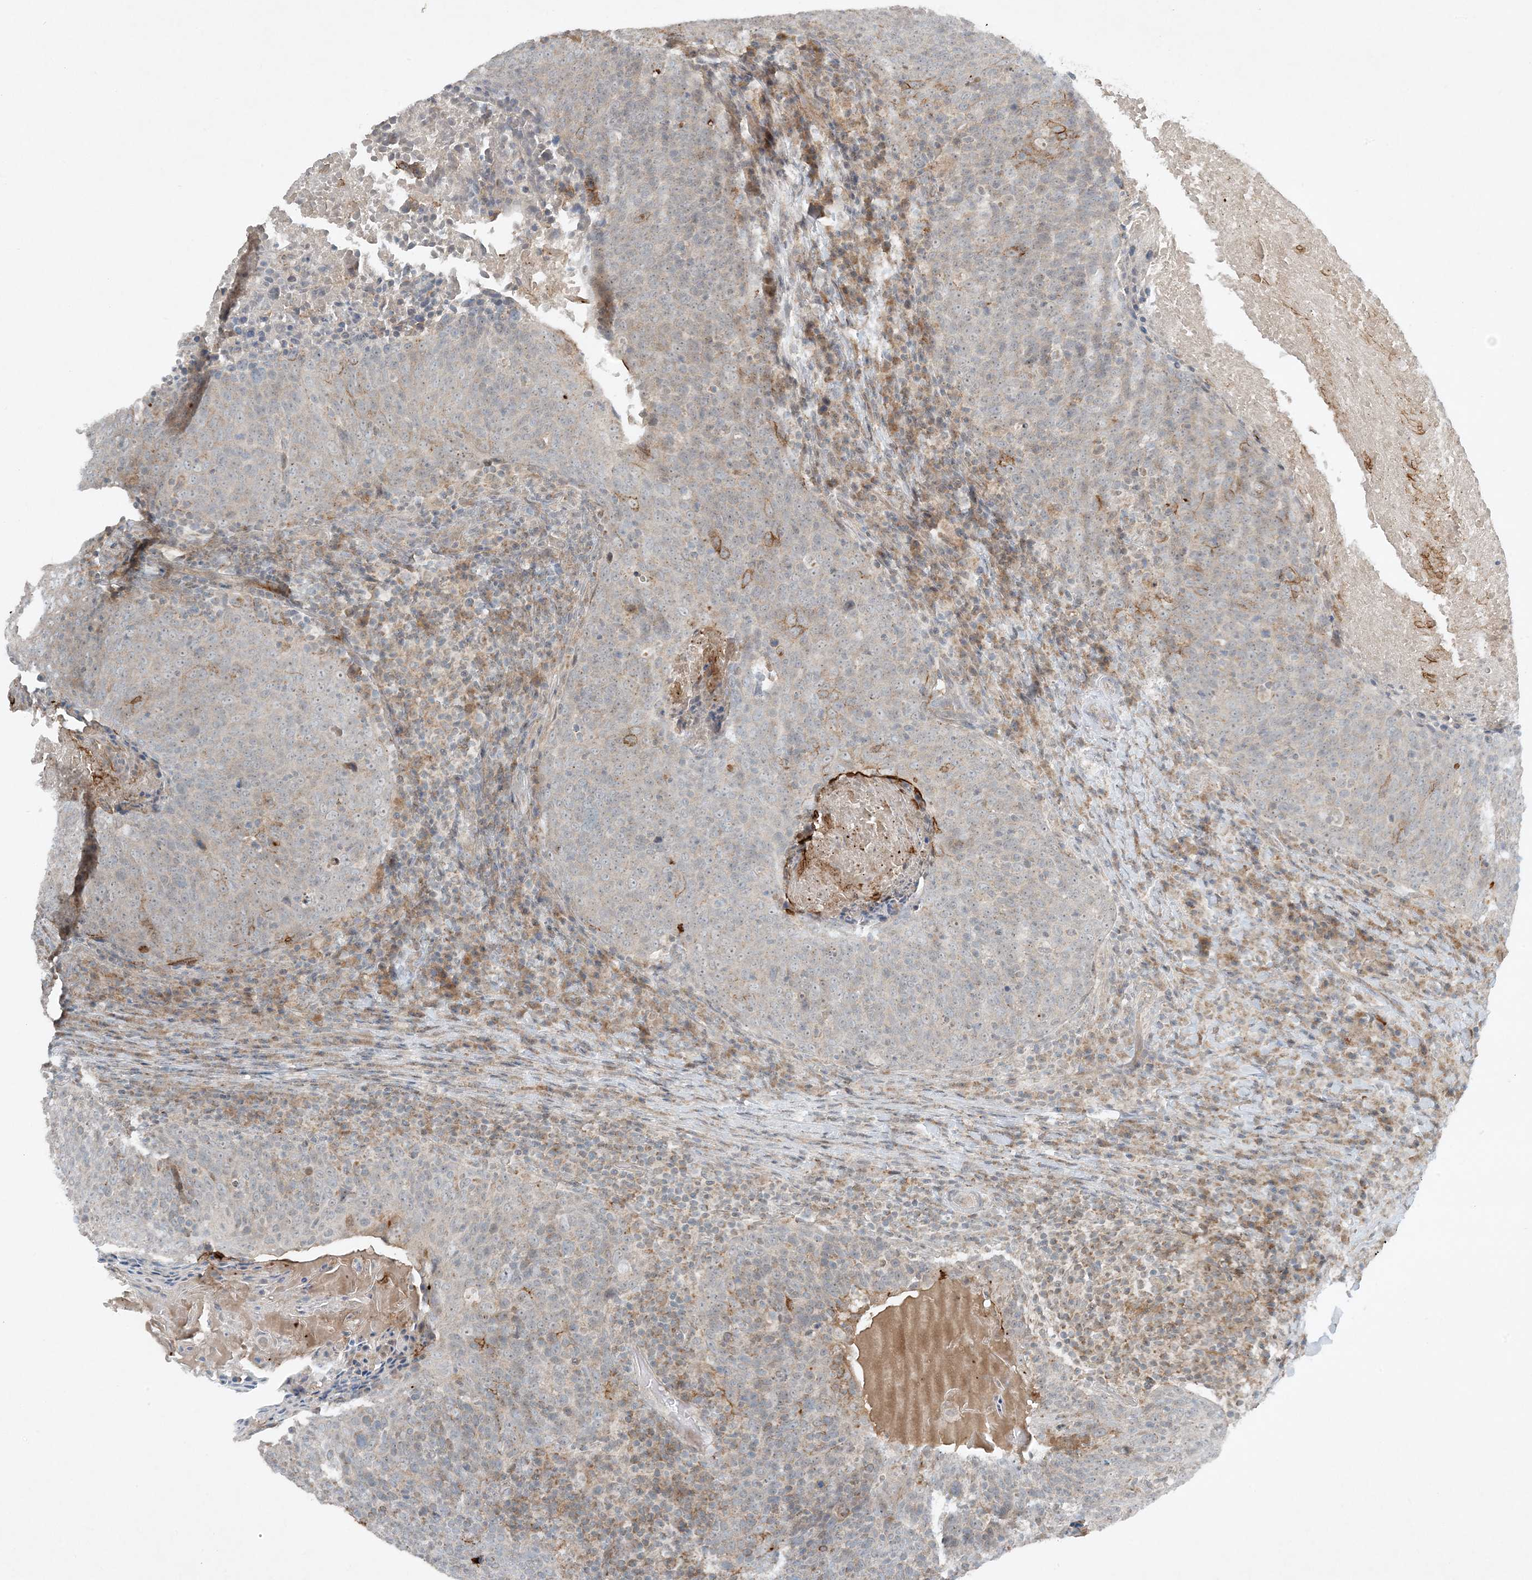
{"staining": {"intensity": "moderate", "quantity": "<25%", "location": "cytoplasmic/membranous"}, "tissue": "head and neck cancer", "cell_type": "Tumor cells", "image_type": "cancer", "snomed": [{"axis": "morphology", "description": "Squamous cell carcinoma, NOS"}, {"axis": "morphology", "description": "Squamous cell carcinoma, metastatic, NOS"}, {"axis": "topography", "description": "Lymph node"}, {"axis": "topography", "description": "Head-Neck"}], "caption": "Head and neck cancer was stained to show a protein in brown. There is low levels of moderate cytoplasmic/membranous expression in about <25% of tumor cells.", "gene": "MITD1", "patient": {"sex": "male", "age": 62}}